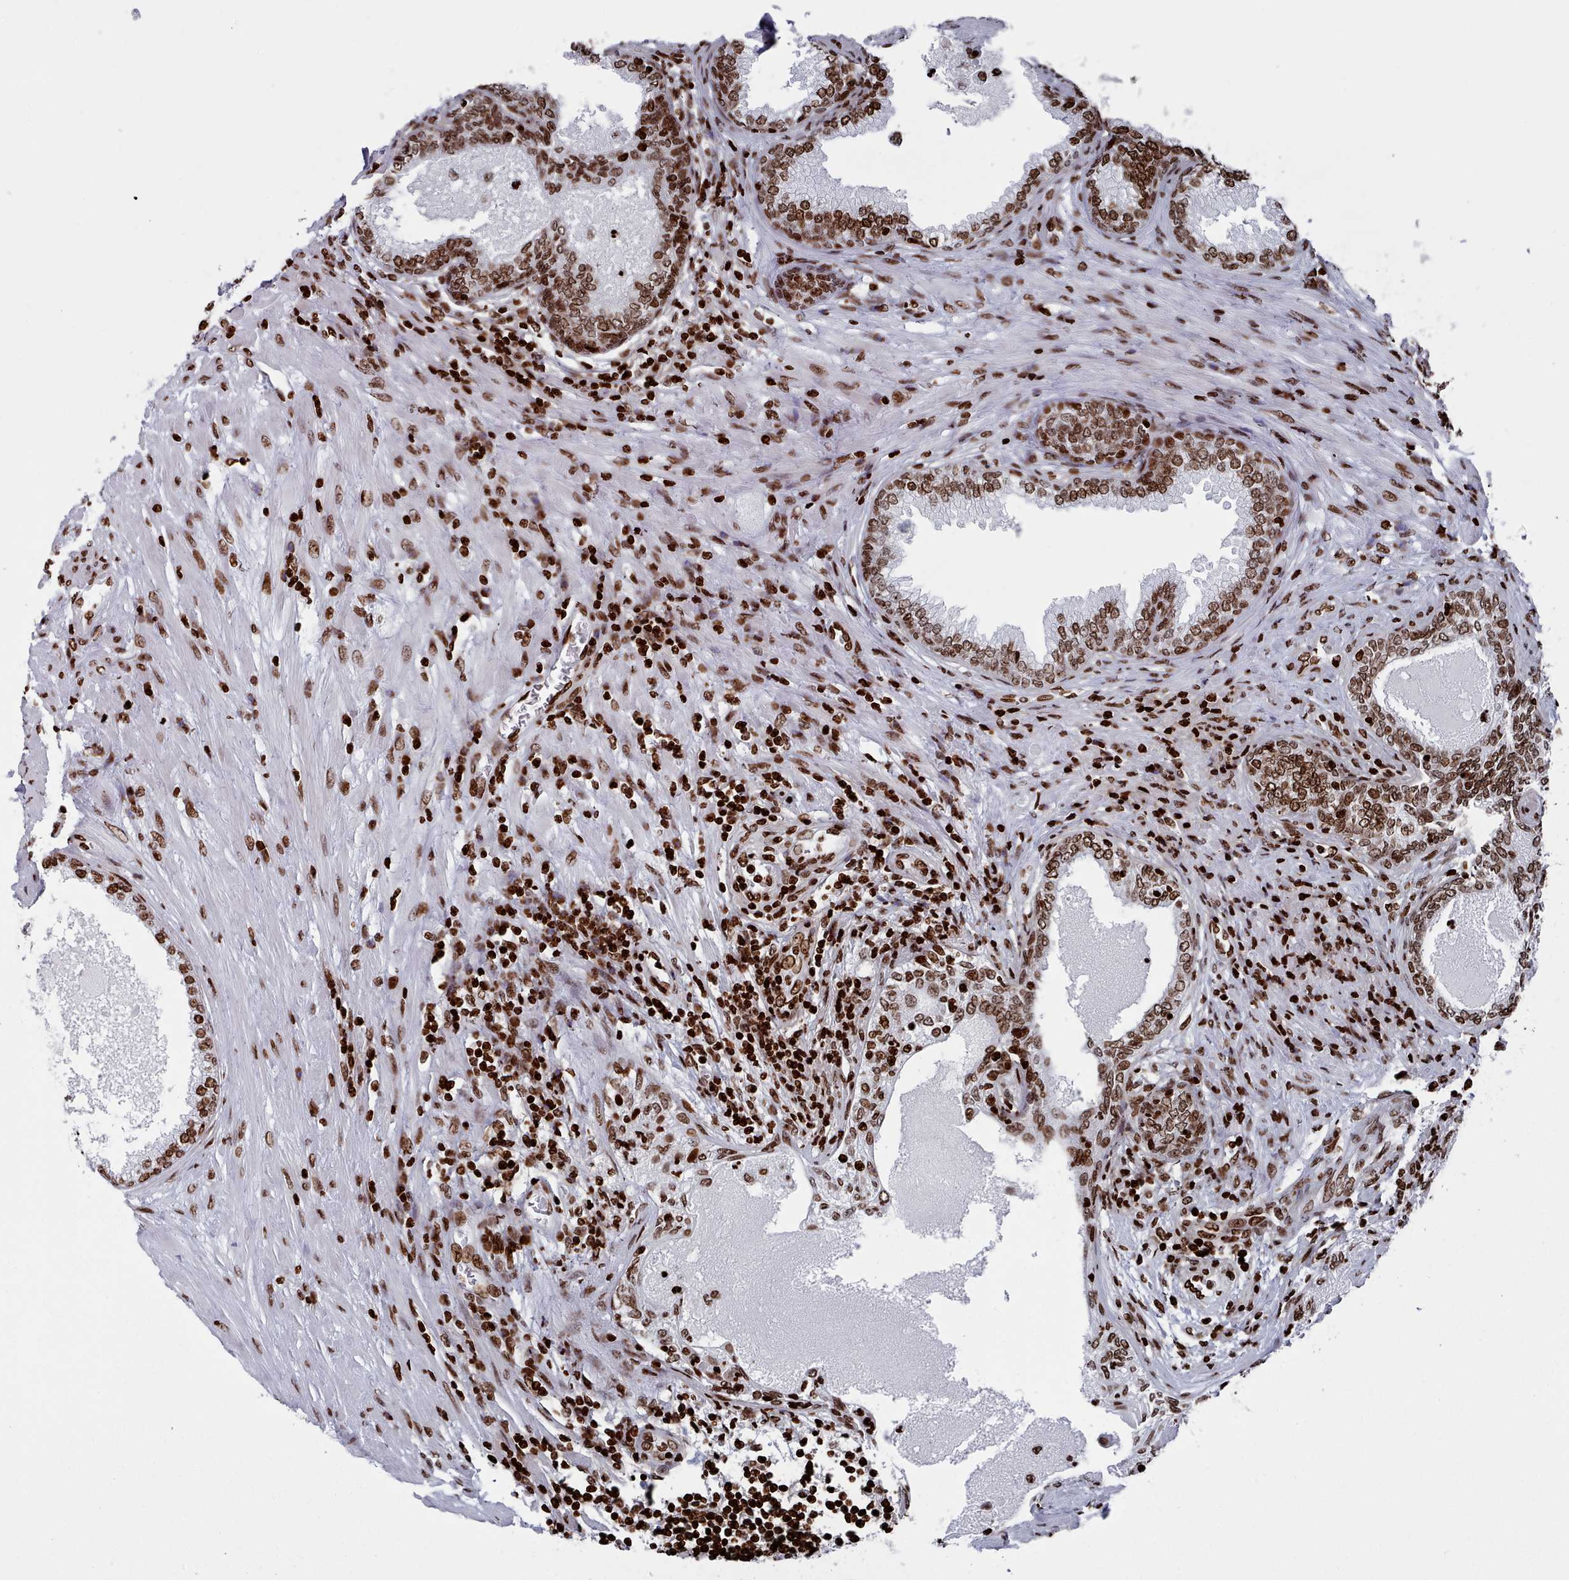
{"staining": {"intensity": "strong", "quantity": ">75%", "location": "nuclear"}, "tissue": "prostate", "cell_type": "Glandular cells", "image_type": "normal", "snomed": [{"axis": "morphology", "description": "Normal tissue, NOS"}, {"axis": "topography", "description": "Prostate"}], "caption": "There is high levels of strong nuclear positivity in glandular cells of unremarkable prostate, as demonstrated by immunohistochemical staining (brown color).", "gene": "PCDHB11", "patient": {"sex": "male", "age": 76}}